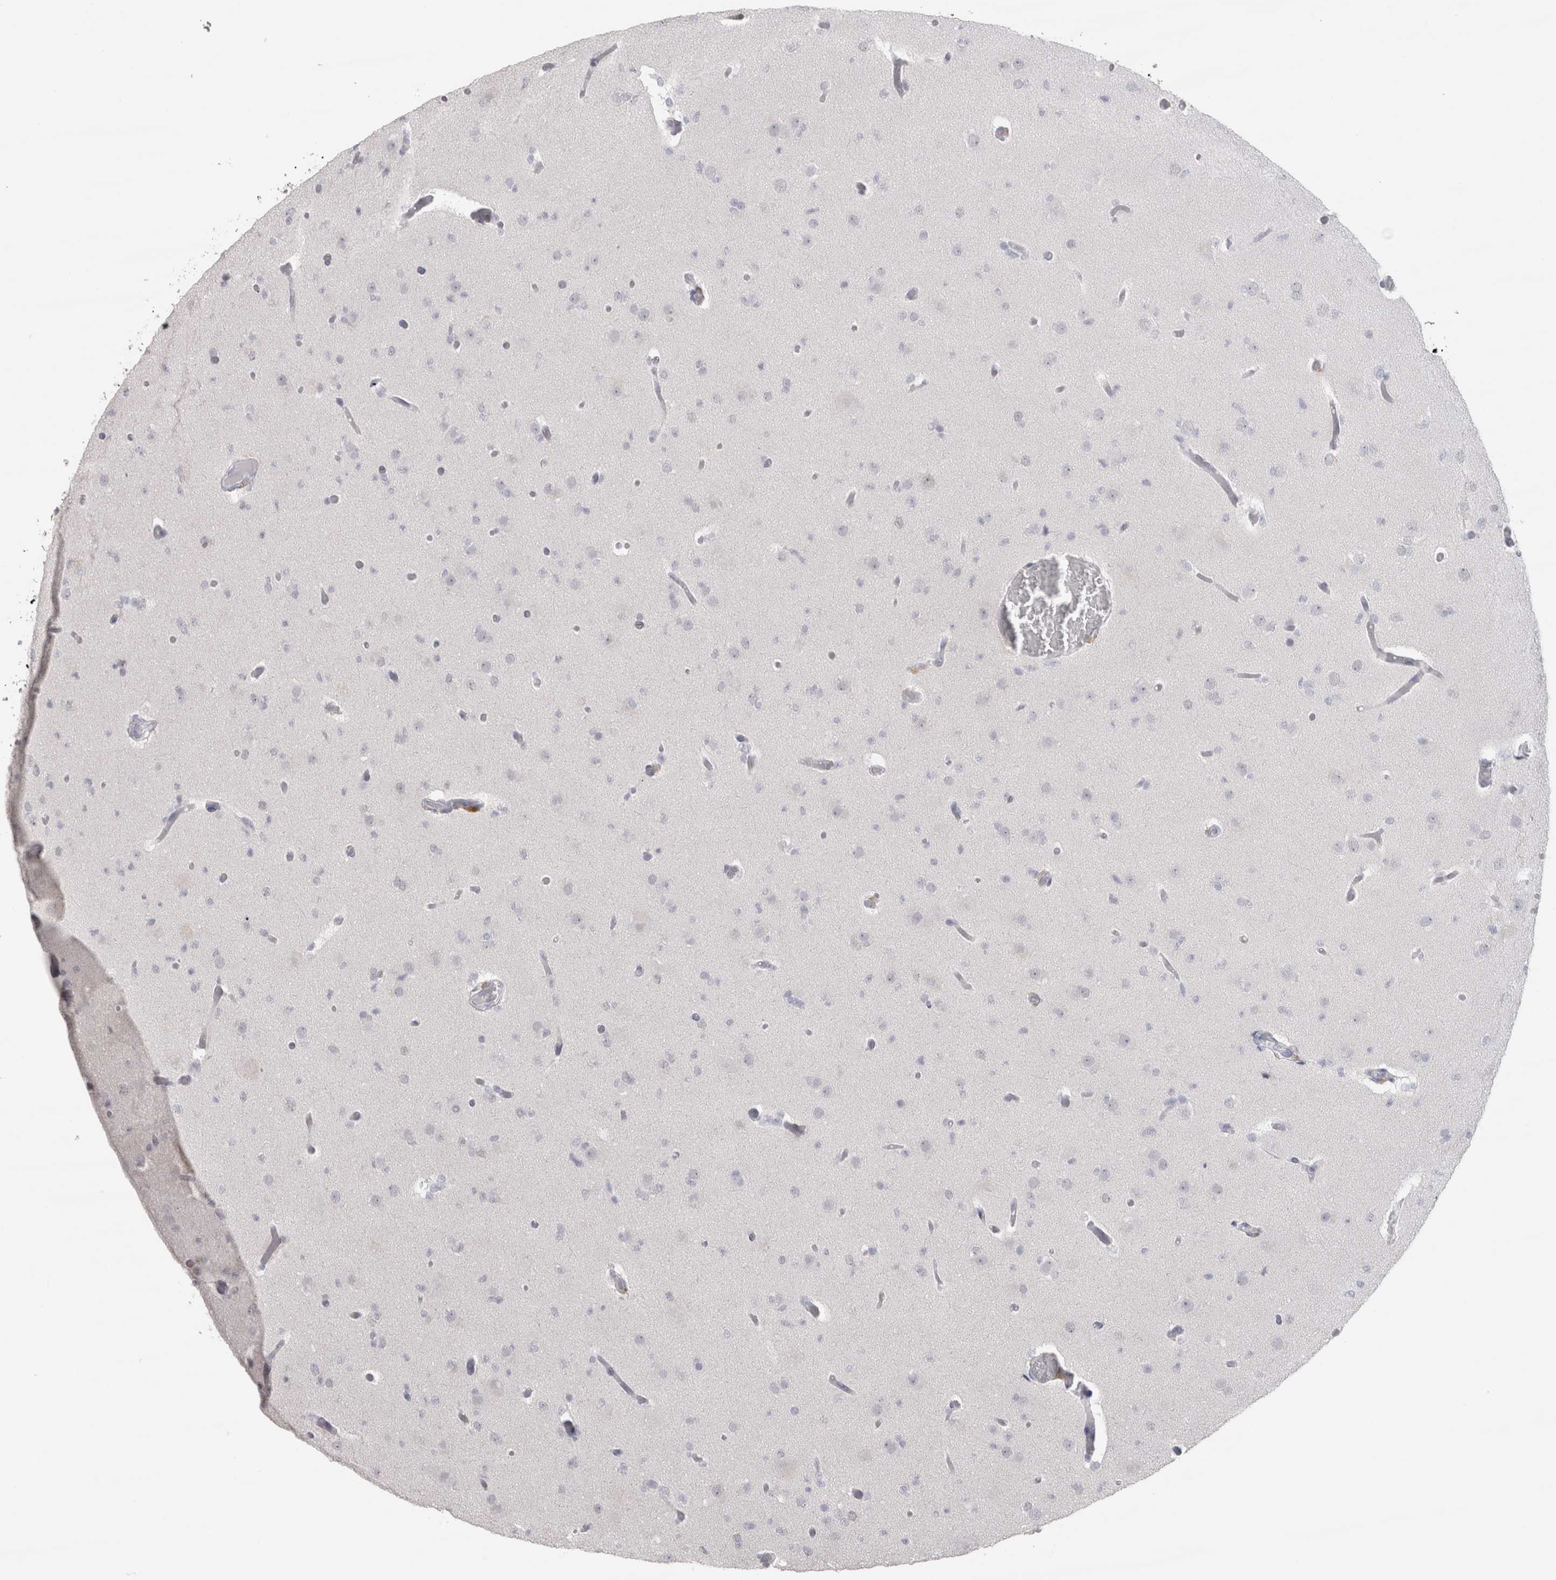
{"staining": {"intensity": "negative", "quantity": "none", "location": "none"}, "tissue": "glioma", "cell_type": "Tumor cells", "image_type": "cancer", "snomed": [{"axis": "morphology", "description": "Glioma, malignant, Low grade"}, {"axis": "topography", "description": "Brain"}], "caption": "An immunohistochemistry image of glioma is shown. There is no staining in tumor cells of glioma. (DAB IHC, high magnification).", "gene": "CDH17", "patient": {"sex": "female", "age": 22}}